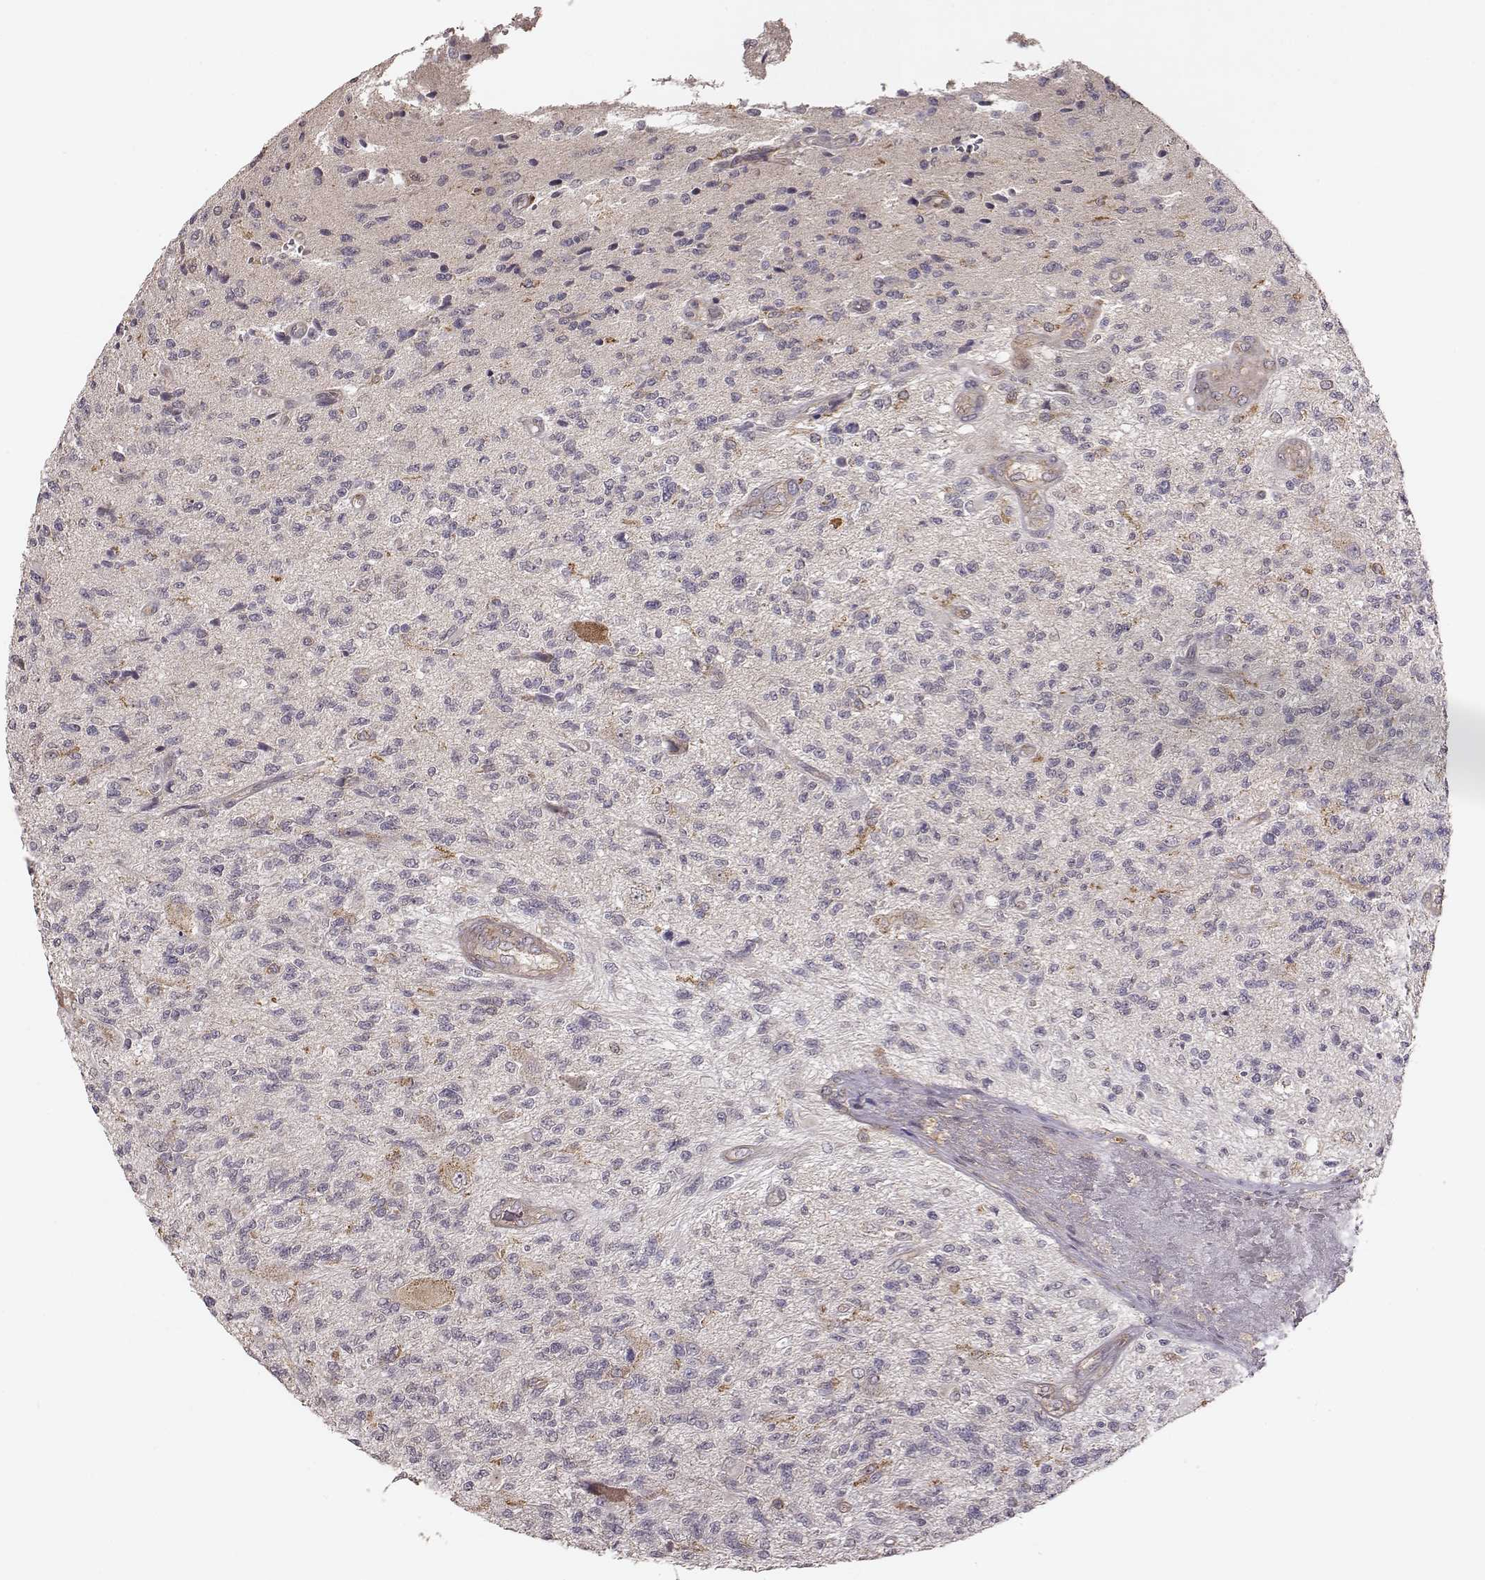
{"staining": {"intensity": "negative", "quantity": "none", "location": "none"}, "tissue": "glioma", "cell_type": "Tumor cells", "image_type": "cancer", "snomed": [{"axis": "morphology", "description": "Glioma, malignant, High grade"}, {"axis": "topography", "description": "Brain"}], "caption": "This is a image of IHC staining of malignant glioma (high-grade), which shows no expression in tumor cells.", "gene": "VPS26A", "patient": {"sex": "male", "age": 56}}